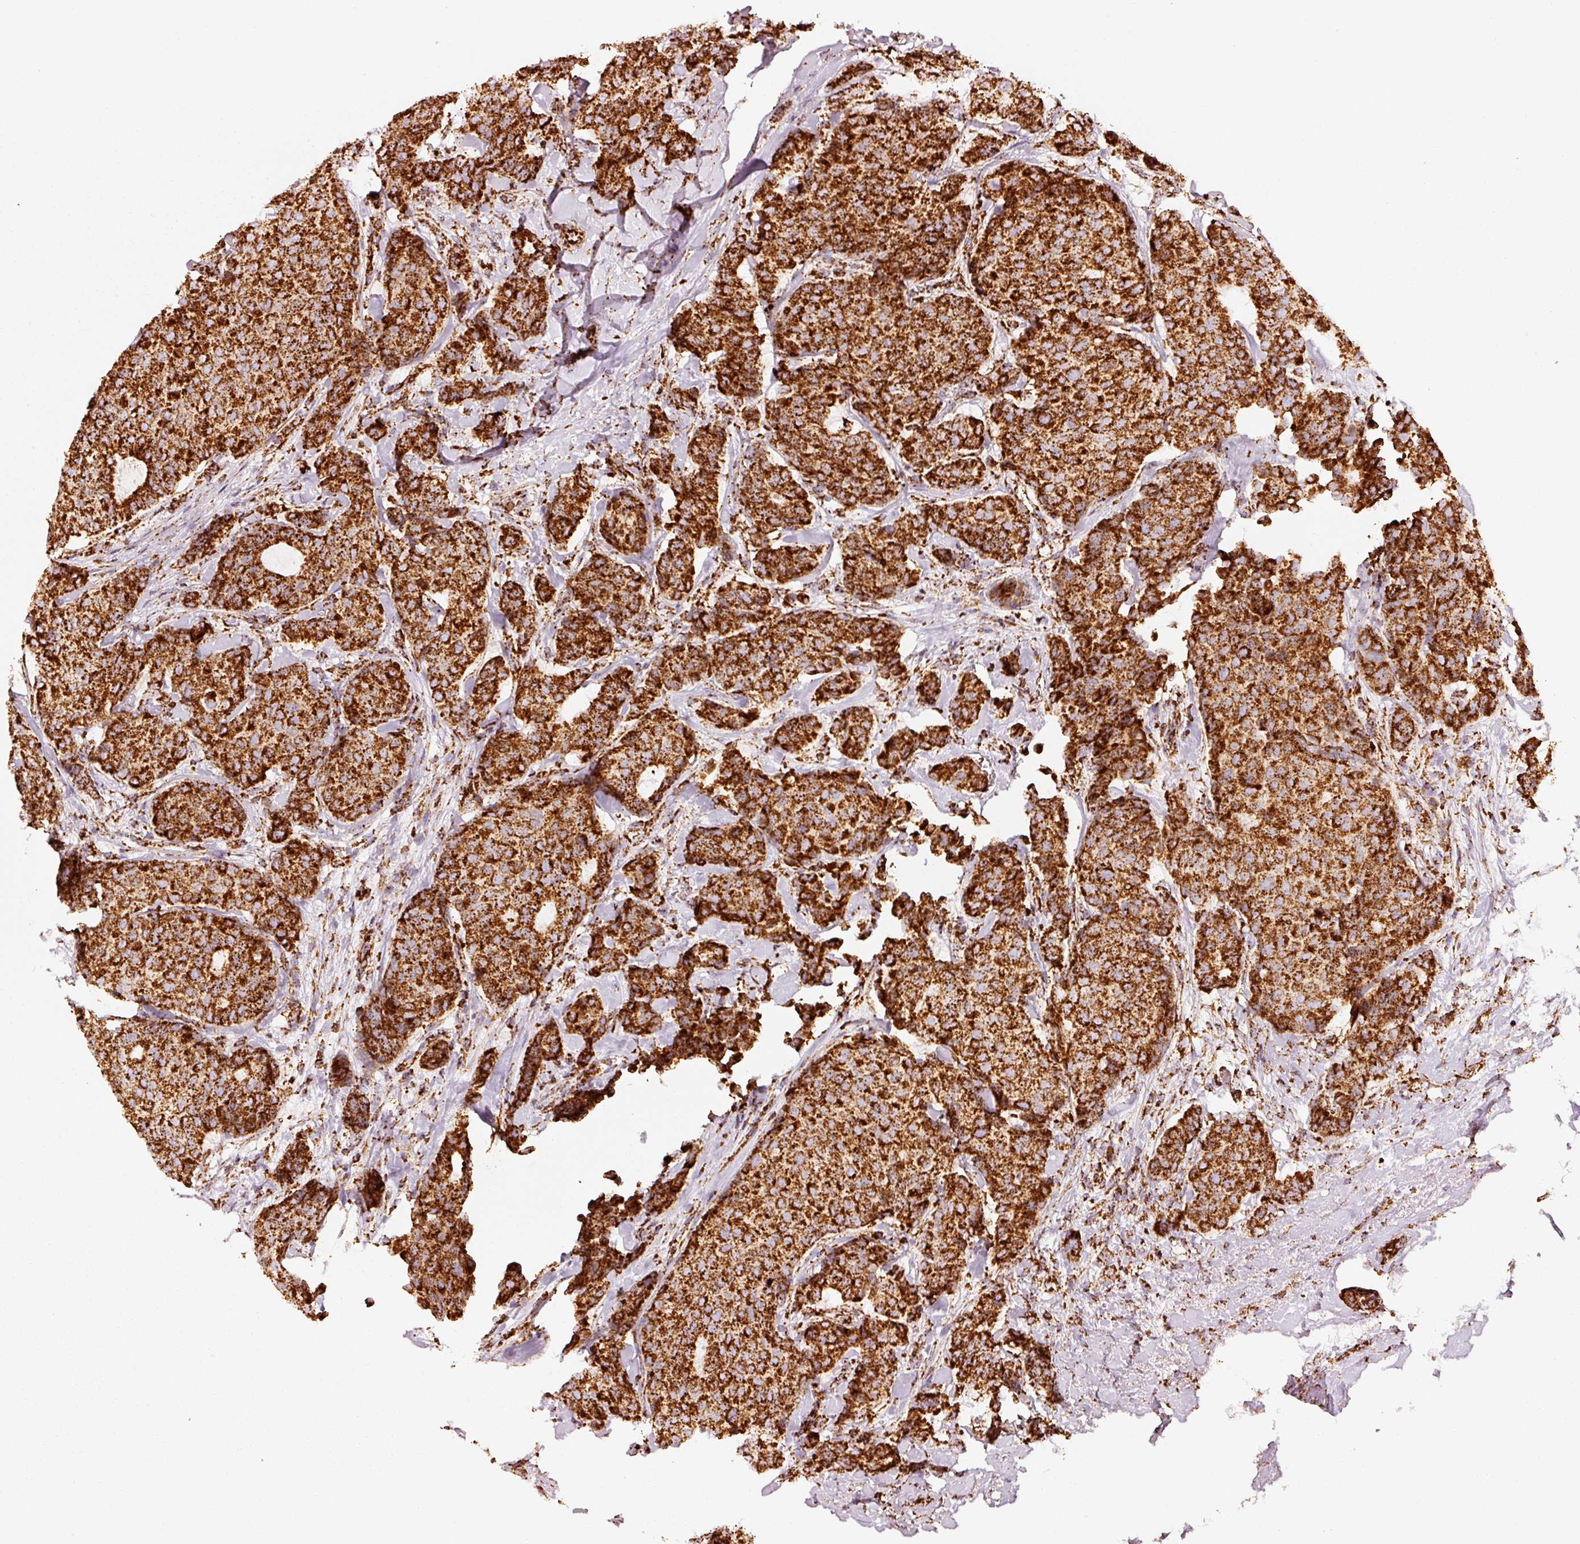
{"staining": {"intensity": "strong", "quantity": ">75%", "location": "cytoplasmic/membranous"}, "tissue": "breast cancer", "cell_type": "Tumor cells", "image_type": "cancer", "snomed": [{"axis": "morphology", "description": "Duct carcinoma"}, {"axis": "topography", "description": "Breast"}], "caption": "This is a histology image of immunohistochemistry (IHC) staining of breast invasive ductal carcinoma, which shows strong expression in the cytoplasmic/membranous of tumor cells.", "gene": "MT-CO2", "patient": {"sex": "female", "age": 75}}